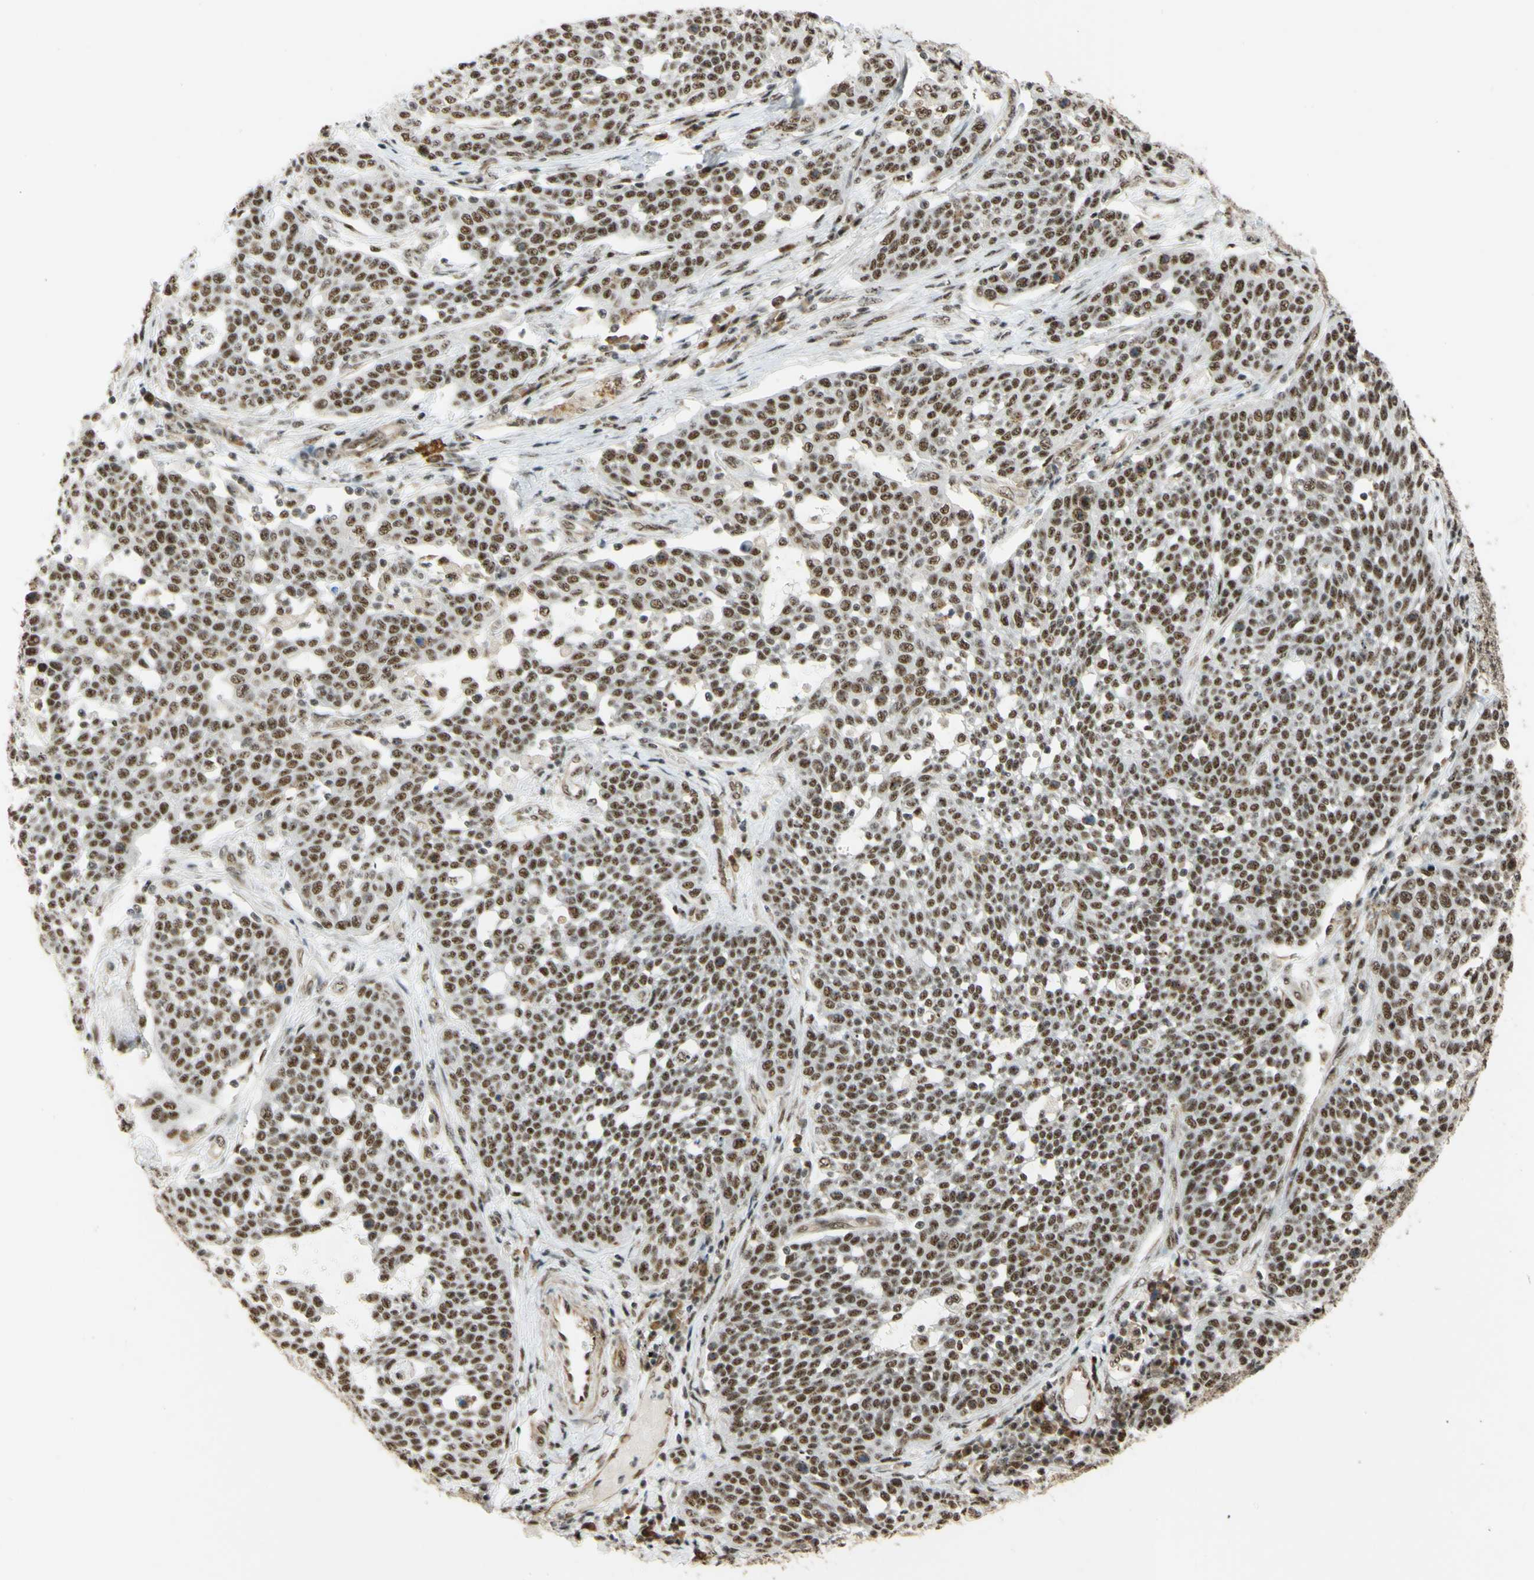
{"staining": {"intensity": "moderate", "quantity": ">75%", "location": "nuclear"}, "tissue": "cervical cancer", "cell_type": "Tumor cells", "image_type": "cancer", "snomed": [{"axis": "morphology", "description": "Squamous cell carcinoma, NOS"}, {"axis": "topography", "description": "Cervix"}], "caption": "Moderate nuclear staining for a protein is seen in about >75% of tumor cells of squamous cell carcinoma (cervical) using immunohistochemistry (IHC).", "gene": "SAP18", "patient": {"sex": "female", "age": 34}}